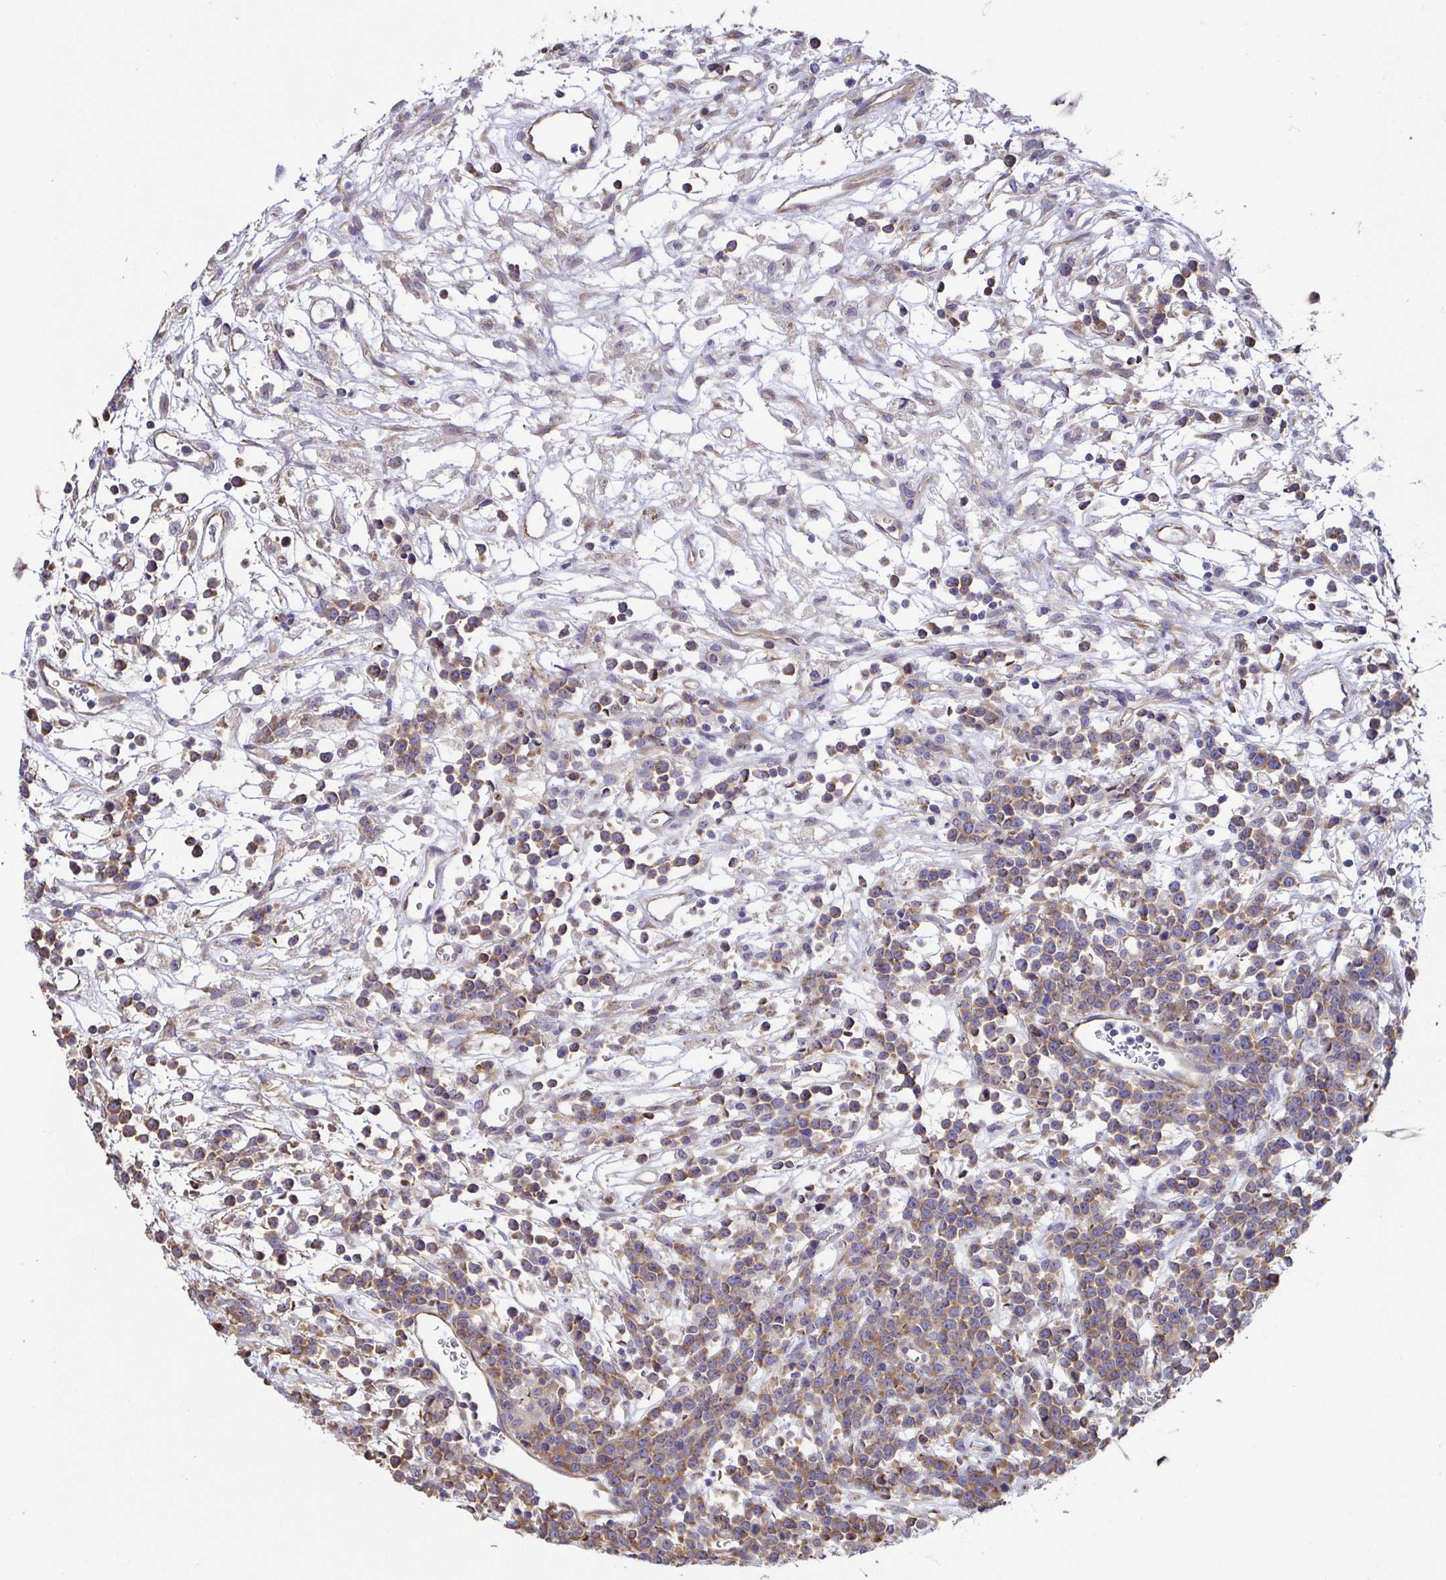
{"staining": {"intensity": "weak", "quantity": "<25%", "location": "cytoplasmic/membranous"}, "tissue": "lymphoma", "cell_type": "Tumor cells", "image_type": "cancer", "snomed": [{"axis": "morphology", "description": "Malignant lymphoma, non-Hodgkin's type, High grade"}, {"axis": "topography", "description": "Ovary"}], "caption": "Immunohistochemical staining of malignant lymphoma, non-Hodgkin's type (high-grade) reveals no significant staining in tumor cells. (Stains: DAB immunohistochemistry (IHC) with hematoxylin counter stain, Microscopy: brightfield microscopy at high magnification).", "gene": "EIF3D", "patient": {"sex": "female", "age": 56}}